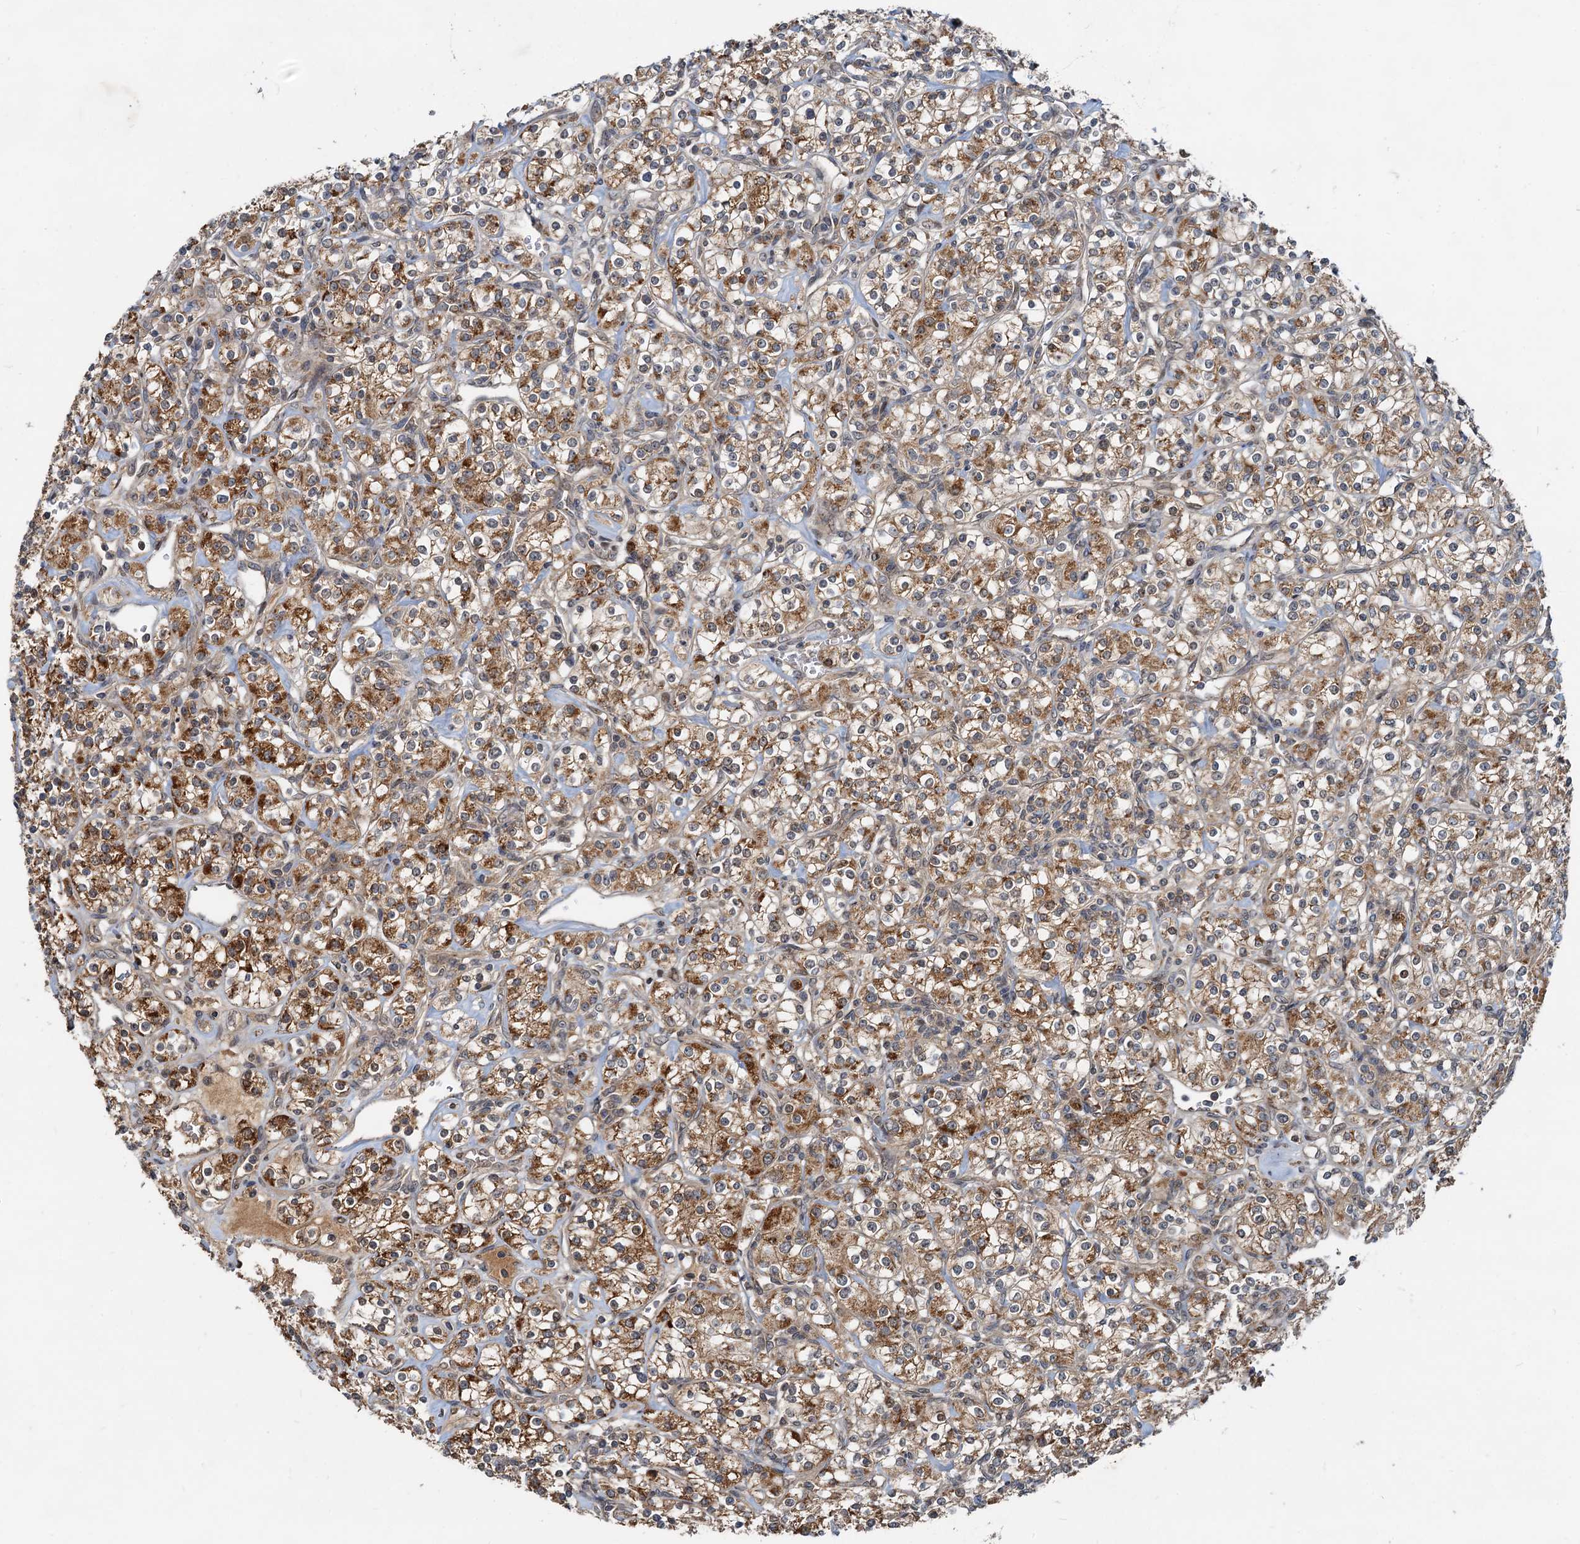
{"staining": {"intensity": "moderate", "quantity": ">75%", "location": "cytoplasmic/membranous"}, "tissue": "renal cancer", "cell_type": "Tumor cells", "image_type": "cancer", "snomed": [{"axis": "morphology", "description": "Adenocarcinoma, NOS"}, {"axis": "topography", "description": "Kidney"}], "caption": "Renal cancer (adenocarcinoma) stained for a protein (brown) shows moderate cytoplasmic/membranous positive staining in about >75% of tumor cells.", "gene": "CEP68", "patient": {"sex": "male", "age": 77}}